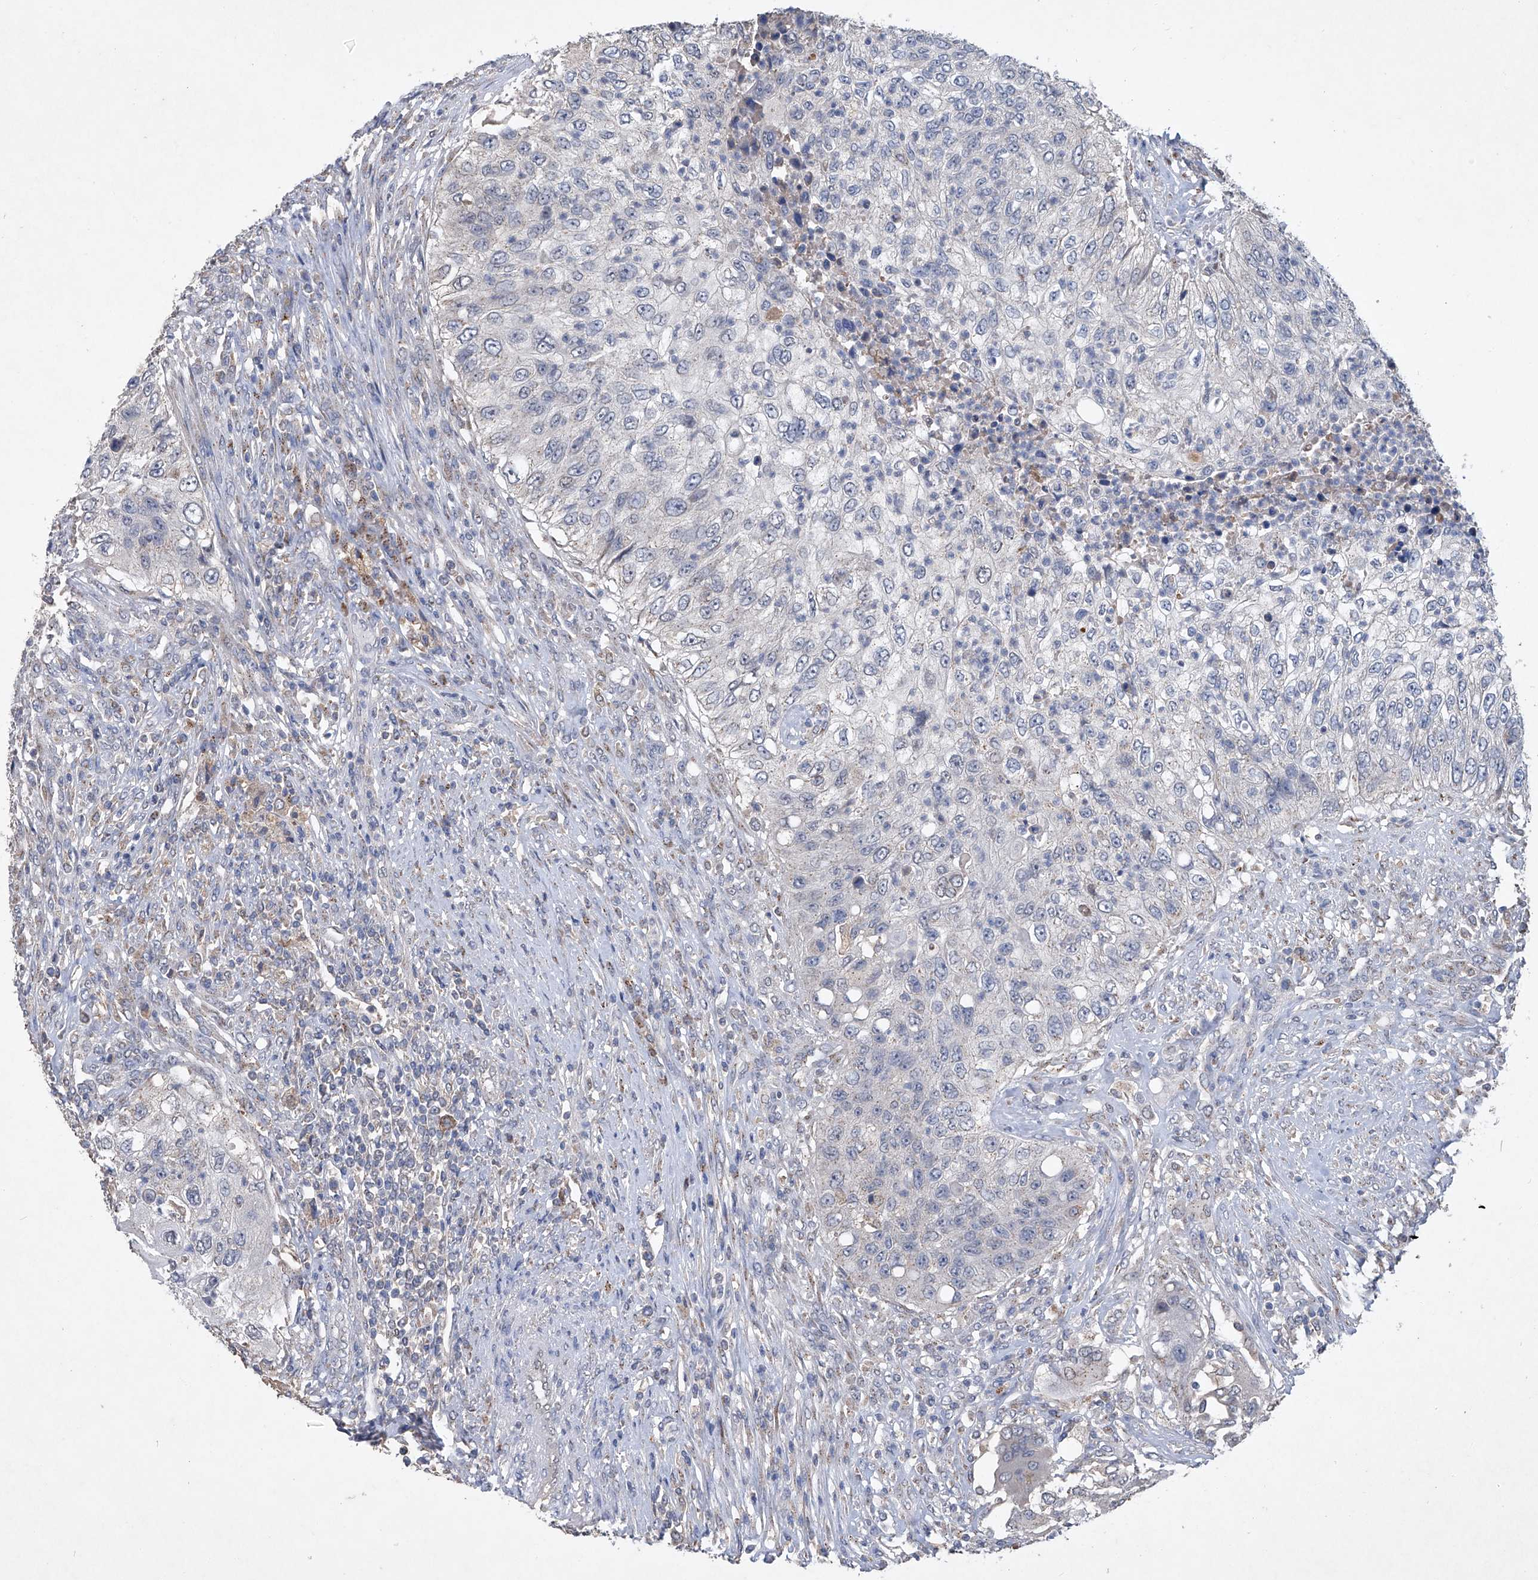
{"staining": {"intensity": "negative", "quantity": "none", "location": "none"}, "tissue": "urothelial cancer", "cell_type": "Tumor cells", "image_type": "cancer", "snomed": [{"axis": "morphology", "description": "Urothelial carcinoma, High grade"}, {"axis": "topography", "description": "Urinary bladder"}], "caption": "This is an immunohistochemistry (IHC) image of human high-grade urothelial carcinoma. There is no positivity in tumor cells.", "gene": "PCSK5", "patient": {"sex": "female", "age": 60}}